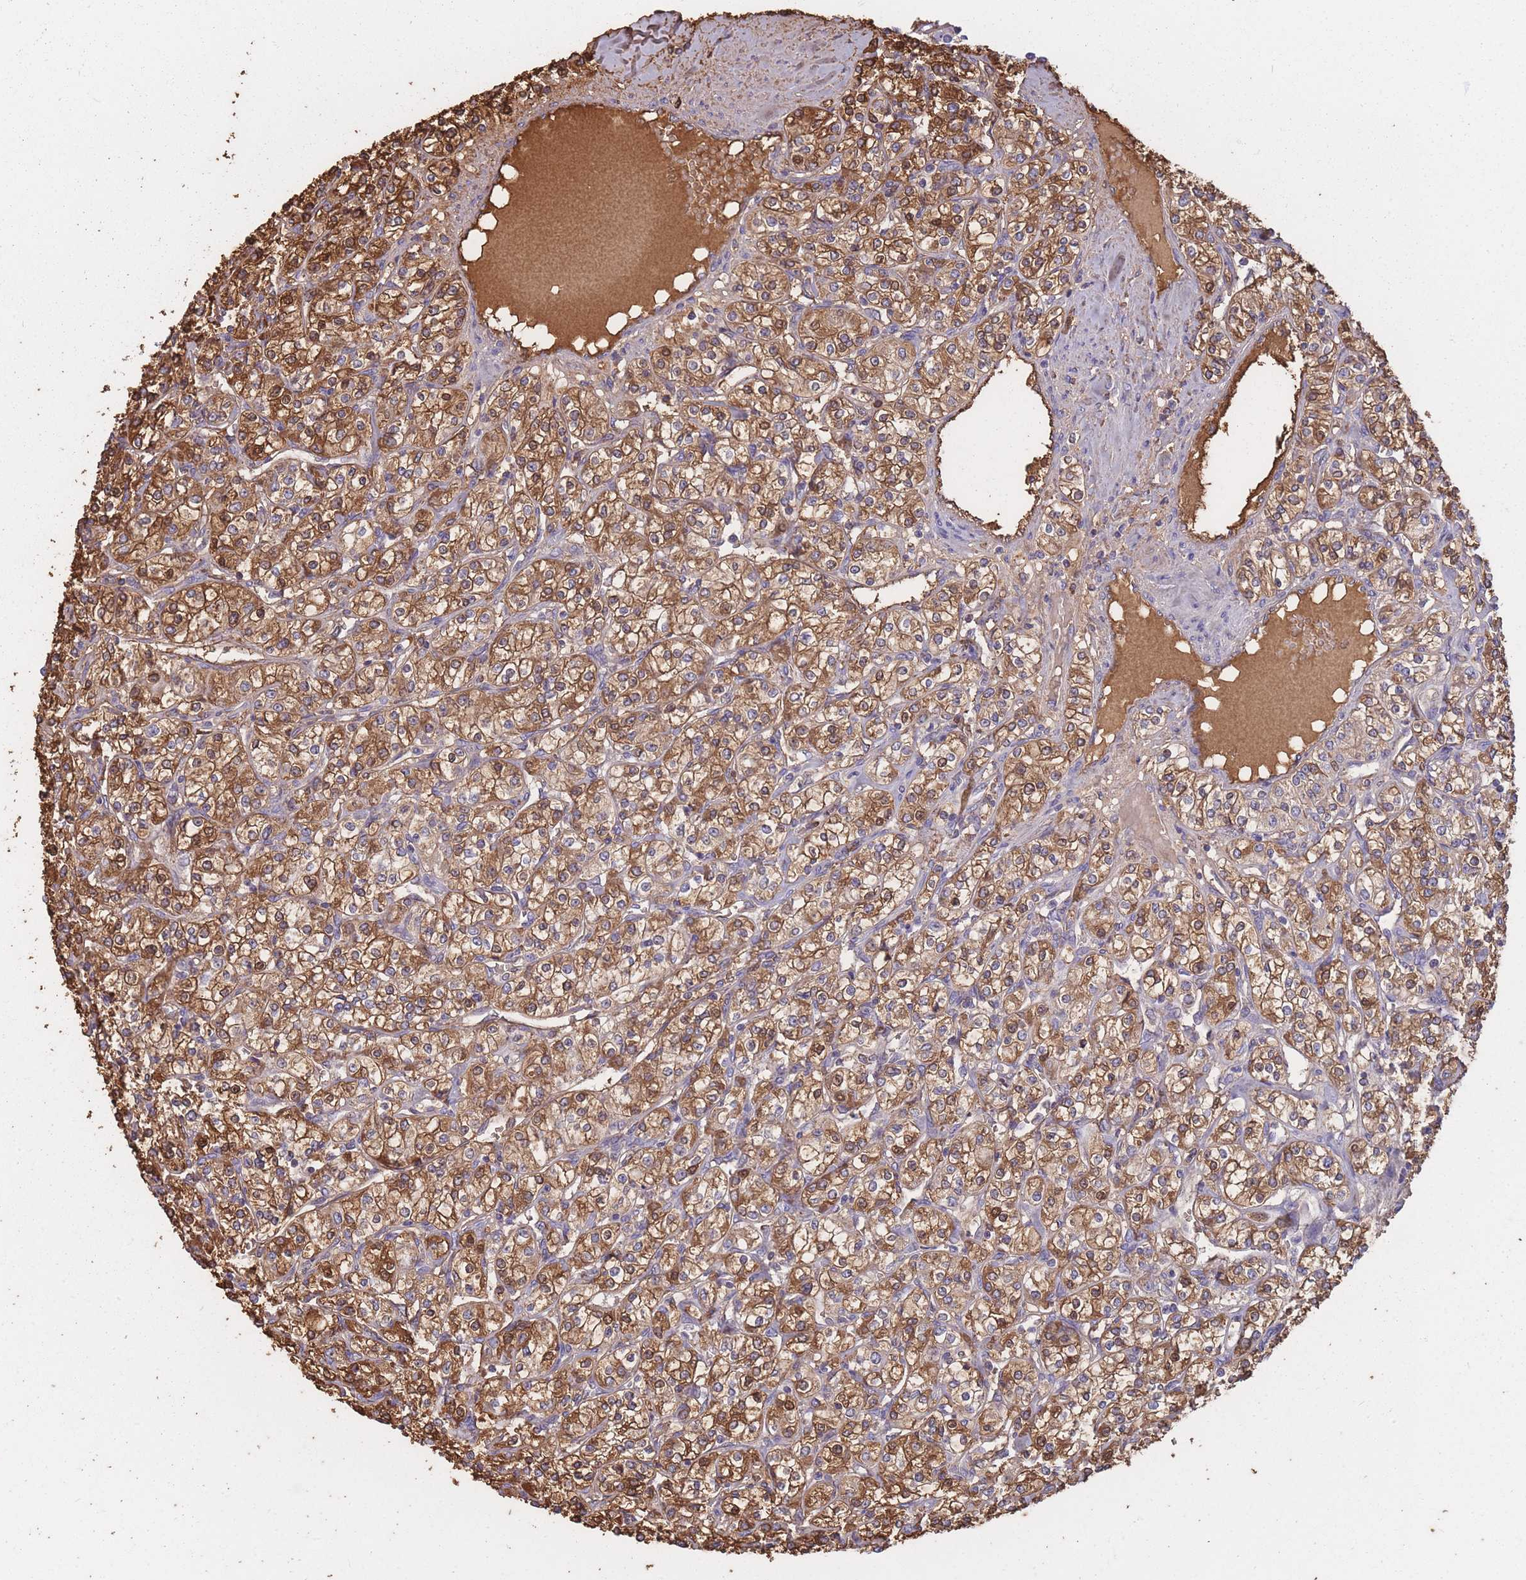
{"staining": {"intensity": "moderate", "quantity": ">75%", "location": "cytoplasmic/membranous"}, "tissue": "renal cancer", "cell_type": "Tumor cells", "image_type": "cancer", "snomed": [{"axis": "morphology", "description": "Adenocarcinoma, NOS"}, {"axis": "topography", "description": "Kidney"}], "caption": "High-power microscopy captured an IHC histopathology image of adenocarcinoma (renal), revealing moderate cytoplasmic/membranous positivity in approximately >75% of tumor cells.", "gene": "KAT2A", "patient": {"sex": "male", "age": 77}}